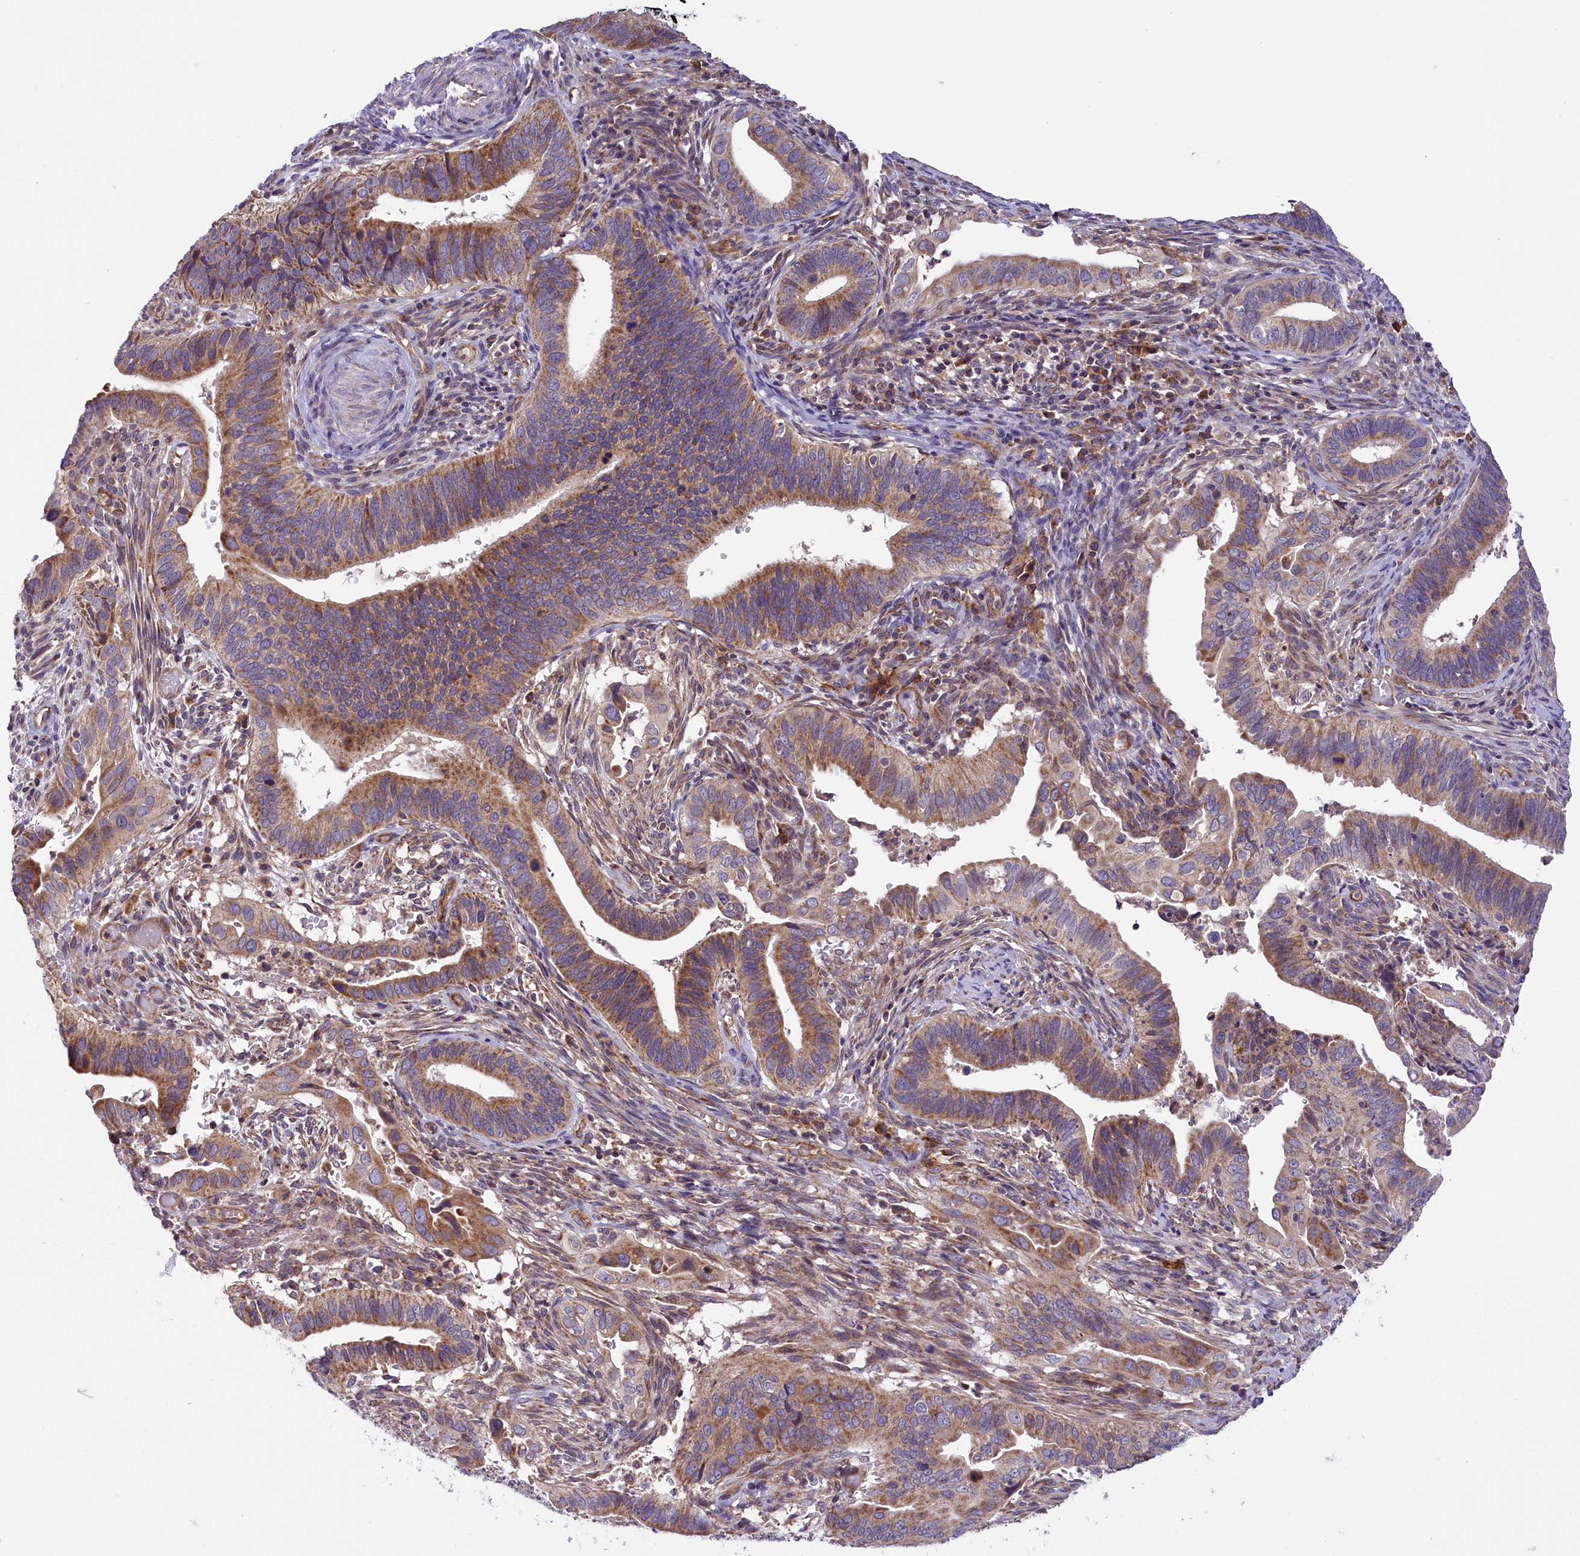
{"staining": {"intensity": "moderate", "quantity": "25%-75%", "location": "cytoplasmic/membranous"}, "tissue": "cervical cancer", "cell_type": "Tumor cells", "image_type": "cancer", "snomed": [{"axis": "morphology", "description": "Adenocarcinoma, NOS"}, {"axis": "topography", "description": "Cervix"}], "caption": "A photomicrograph showing moderate cytoplasmic/membranous positivity in about 25%-75% of tumor cells in cervical cancer, as visualized by brown immunohistochemical staining.", "gene": "DNAJB9", "patient": {"sex": "female", "age": 42}}